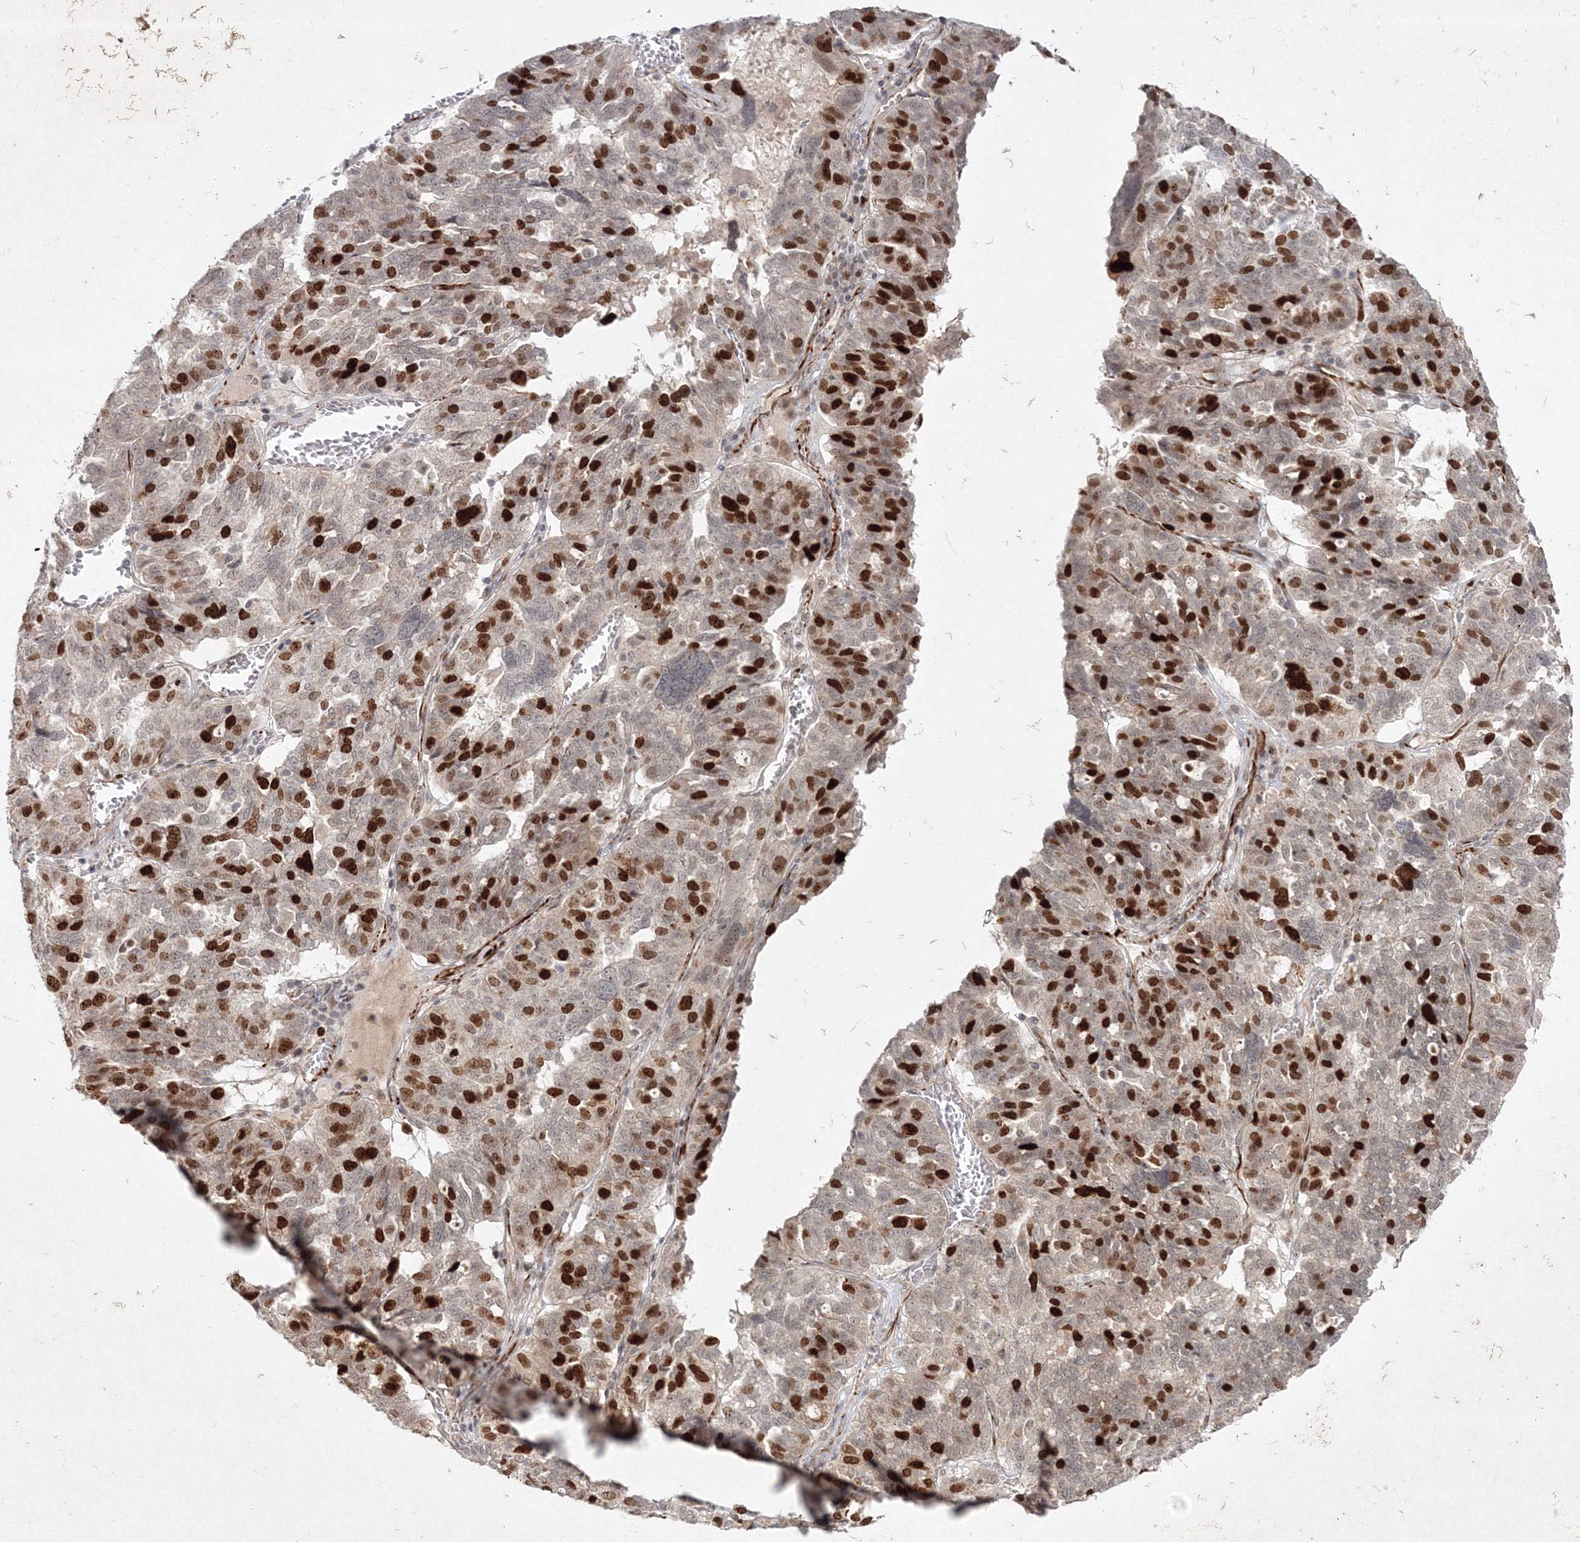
{"staining": {"intensity": "strong", "quantity": ">75%", "location": "nuclear"}, "tissue": "ovarian cancer", "cell_type": "Tumor cells", "image_type": "cancer", "snomed": [{"axis": "morphology", "description": "Cystadenocarcinoma, serous, NOS"}, {"axis": "topography", "description": "Ovary"}], "caption": "Immunohistochemical staining of ovarian cancer exhibits strong nuclear protein expression in about >75% of tumor cells.", "gene": "KIF20A", "patient": {"sex": "female", "age": 59}}